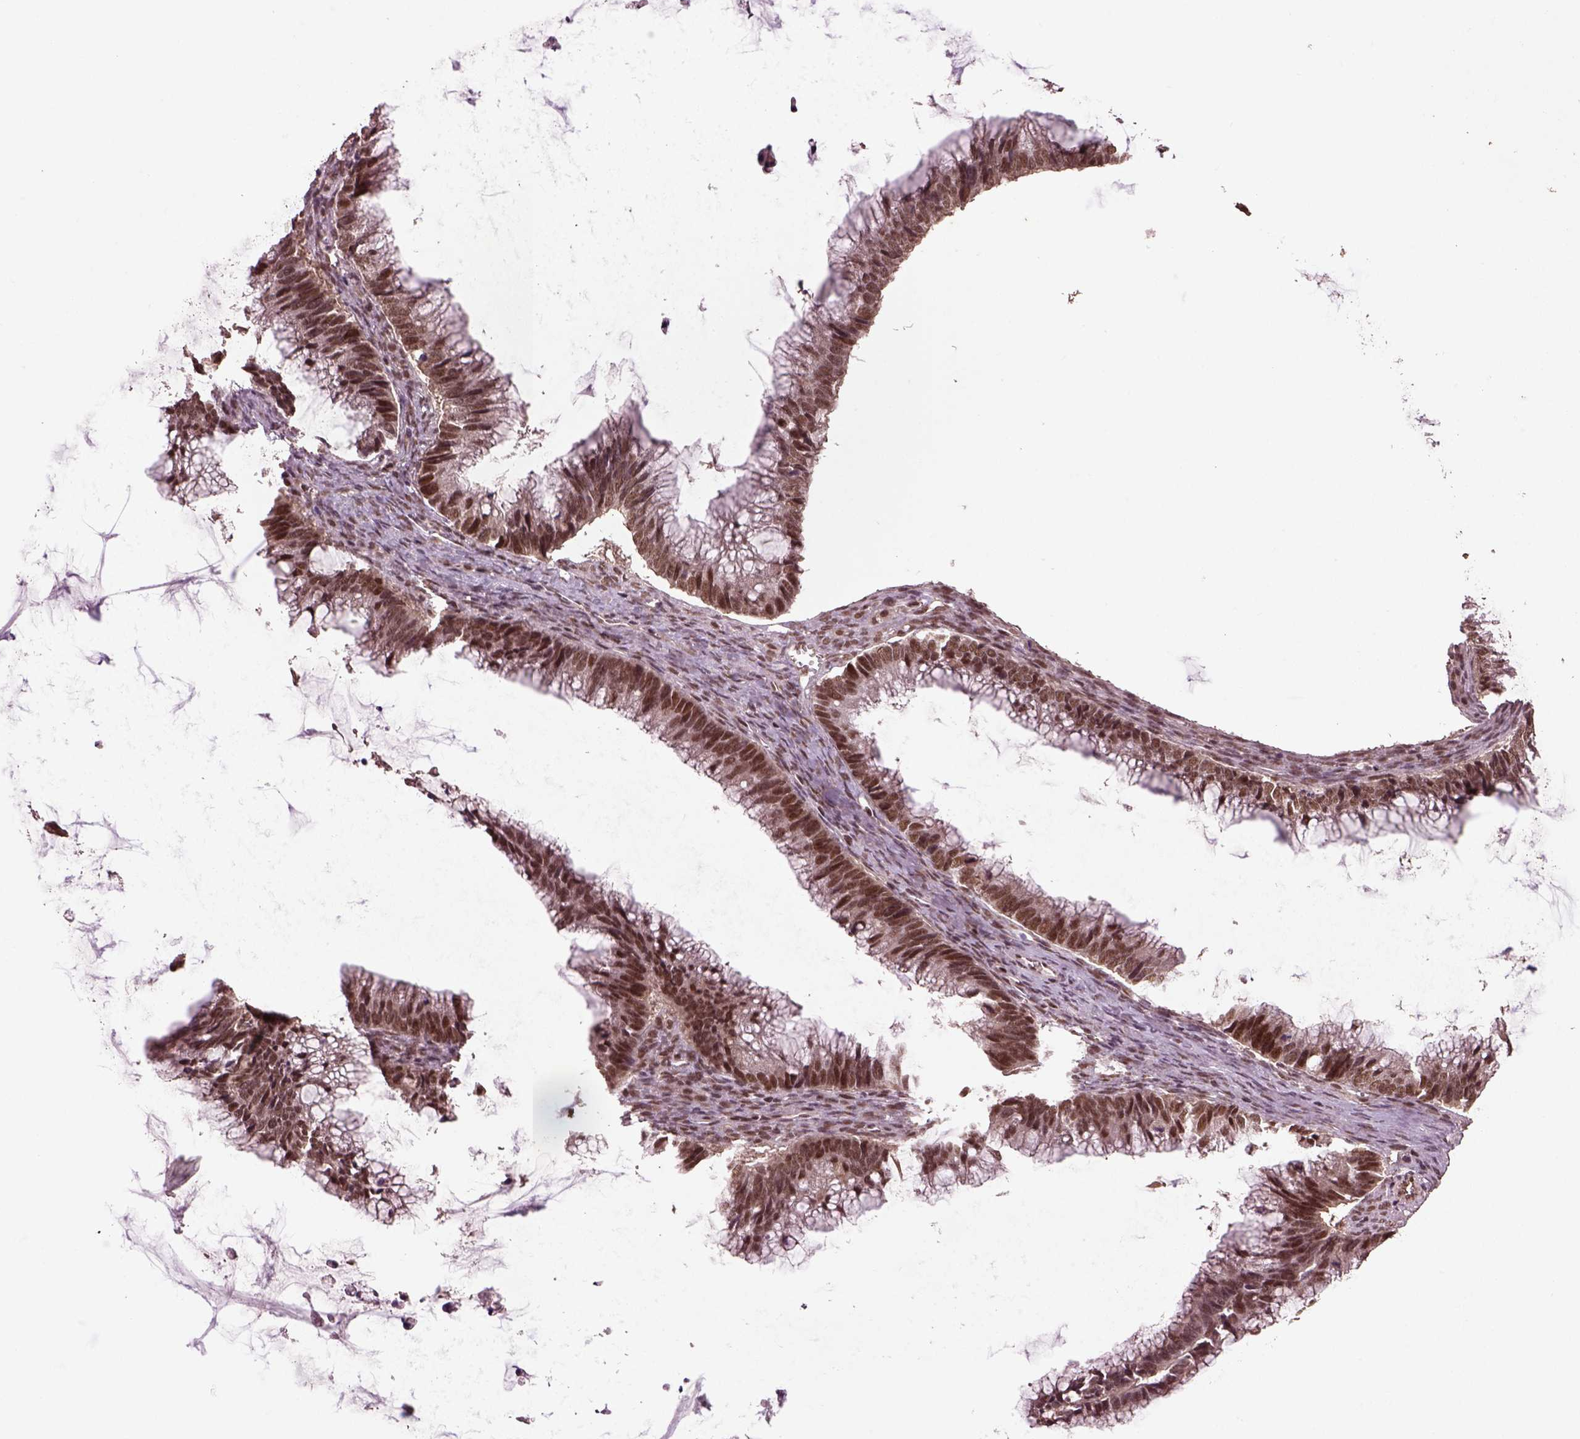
{"staining": {"intensity": "strong", "quantity": ">75%", "location": "nuclear"}, "tissue": "ovarian cancer", "cell_type": "Tumor cells", "image_type": "cancer", "snomed": [{"axis": "morphology", "description": "Cystadenocarcinoma, mucinous, NOS"}, {"axis": "topography", "description": "Ovary"}], "caption": "Strong nuclear expression is present in approximately >75% of tumor cells in mucinous cystadenocarcinoma (ovarian).", "gene": "BRD9", "patient": {"sex": "female", "age": 38}}